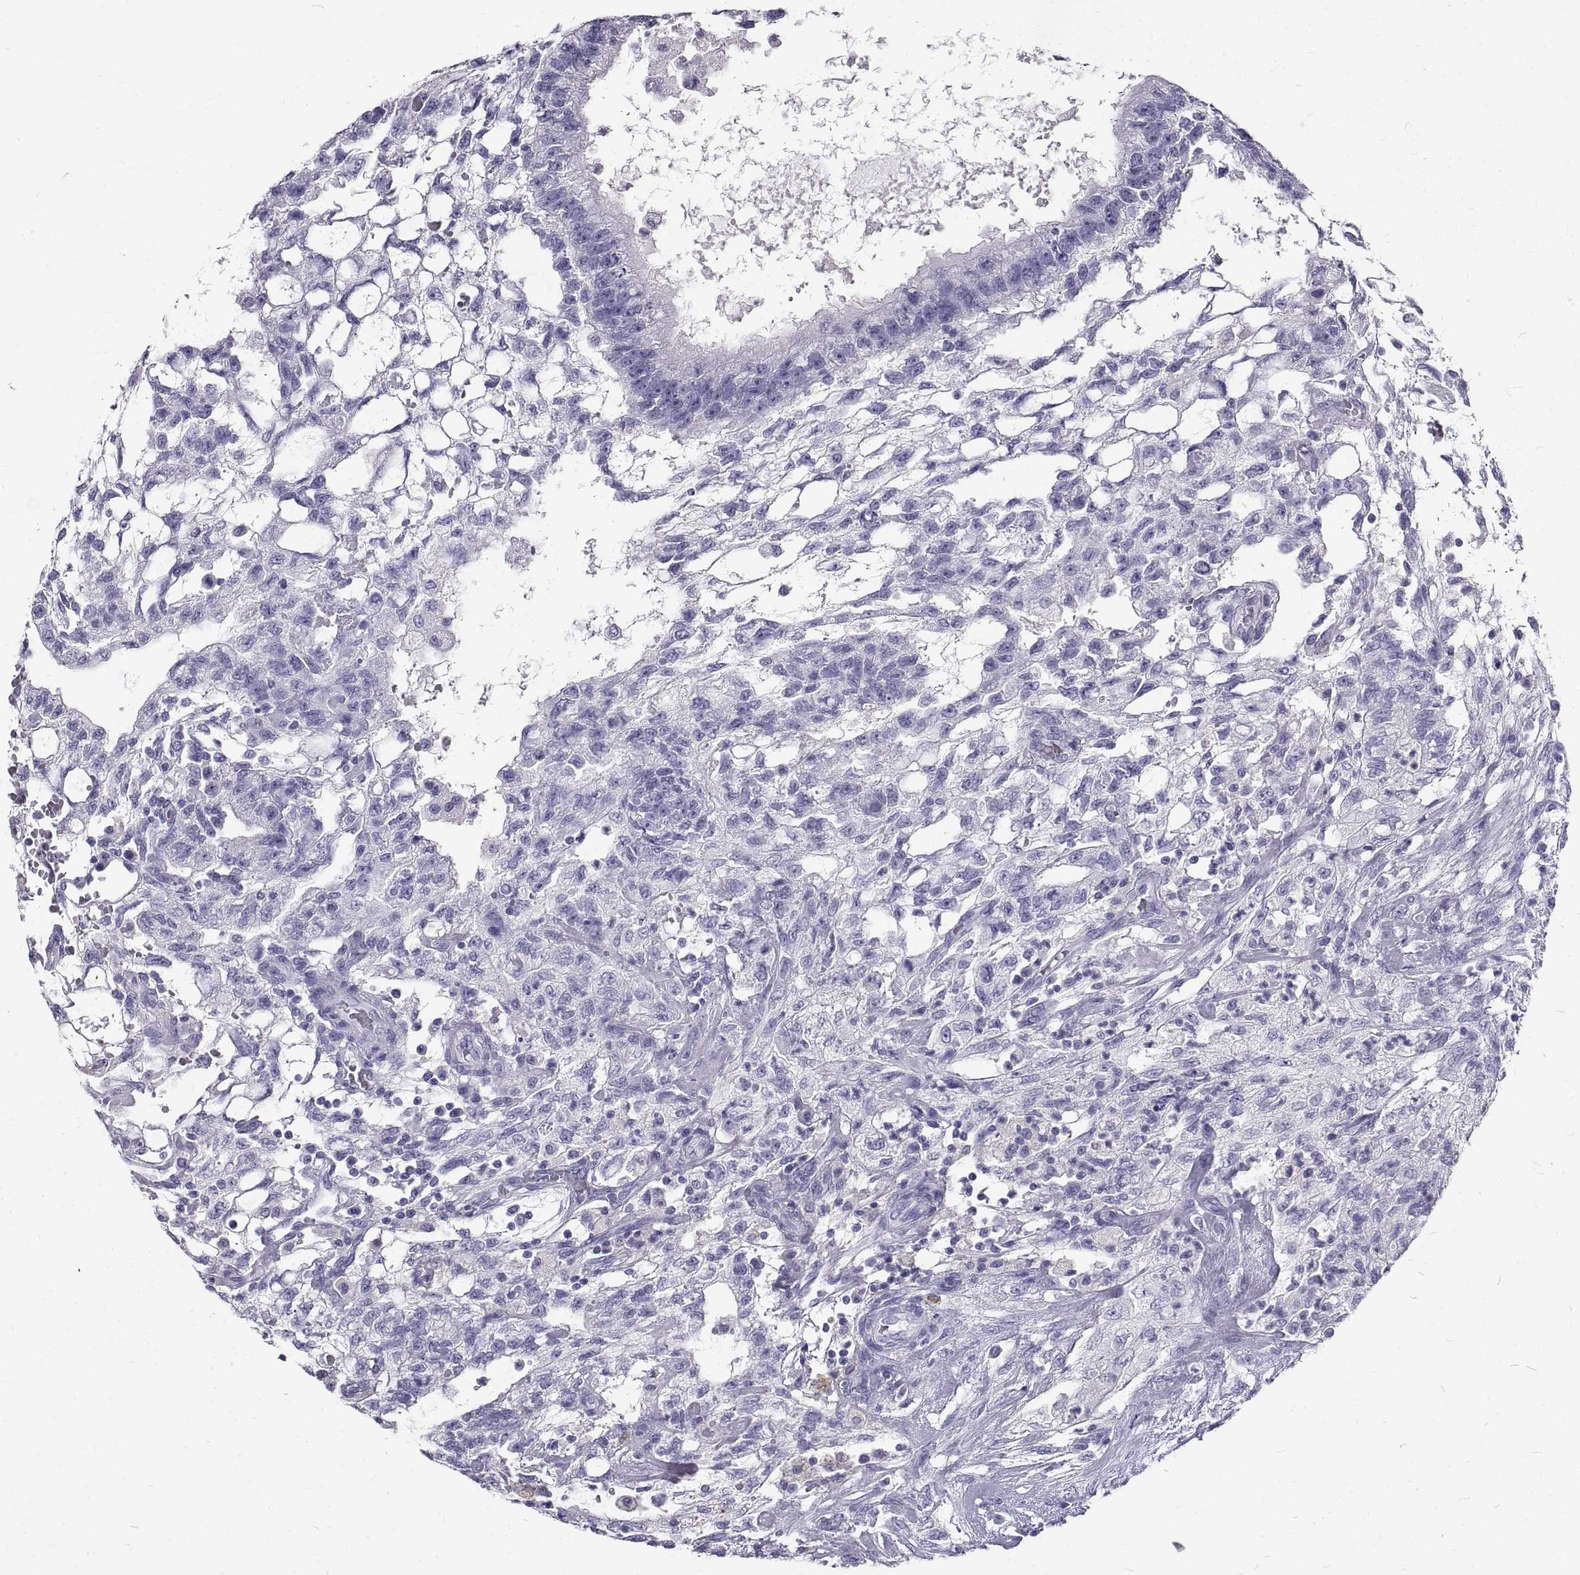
{"staining": {"intensity": "negative", "quantity": "none", "location": "none"}, "tissue": "testis cancer", "cell_type": "Tumor cells", "image_type": "cancer", "snomed": [{"axis": "morphology", "description": "Carcinoma, Embryonal, NOS"}, {"axis": "topography", "description": "Testis"}], "caption": "A photomicrograph of testis cancer stained for a protein exhibits no brown staining in tumor cells.", "gene": "GNG12", "patient": {"sex": "male", "age": 32}}